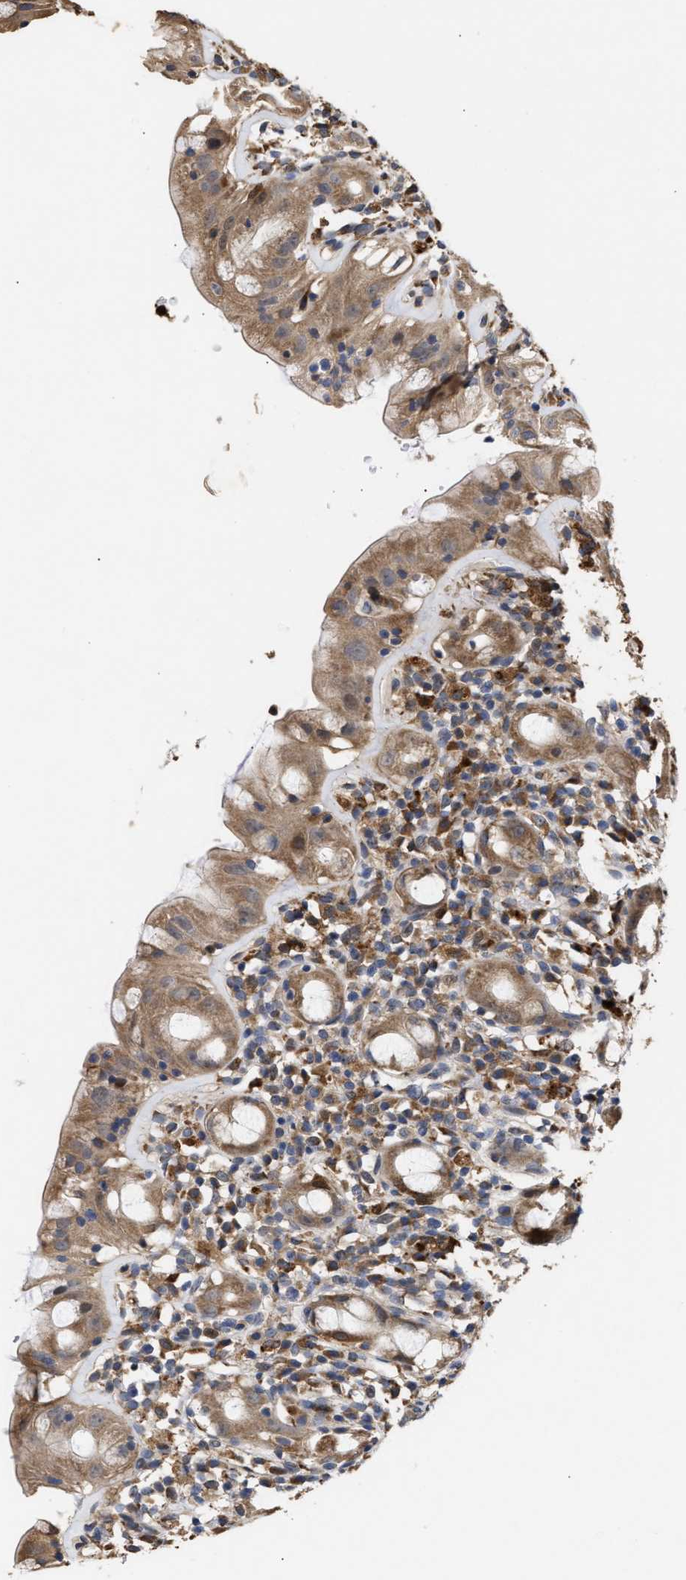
{"staining": {"intensity": "moderate", "quantity": ">75%", "location": "cytoplasmic/membranous"}, "tissue": "rectum", "cell_type": "Glandular cells", "image_type": "normal", "snomed": [{"axis": "morphology", "description": "Normal tissue, NOS"}, {"axis": "topography", "description": "Rectum"}], "caption": "An IHC image of normal tissue is shown. Protein staining in brown highlights moderate cytoplasmic/membranous positivity in rectum within glandular cells. Immunohistochemistry stains the protein of interest in brown and the nuclei are stained blue.", "gene": "GOSR1", "patient": {"sex": "male", "age": 44}}